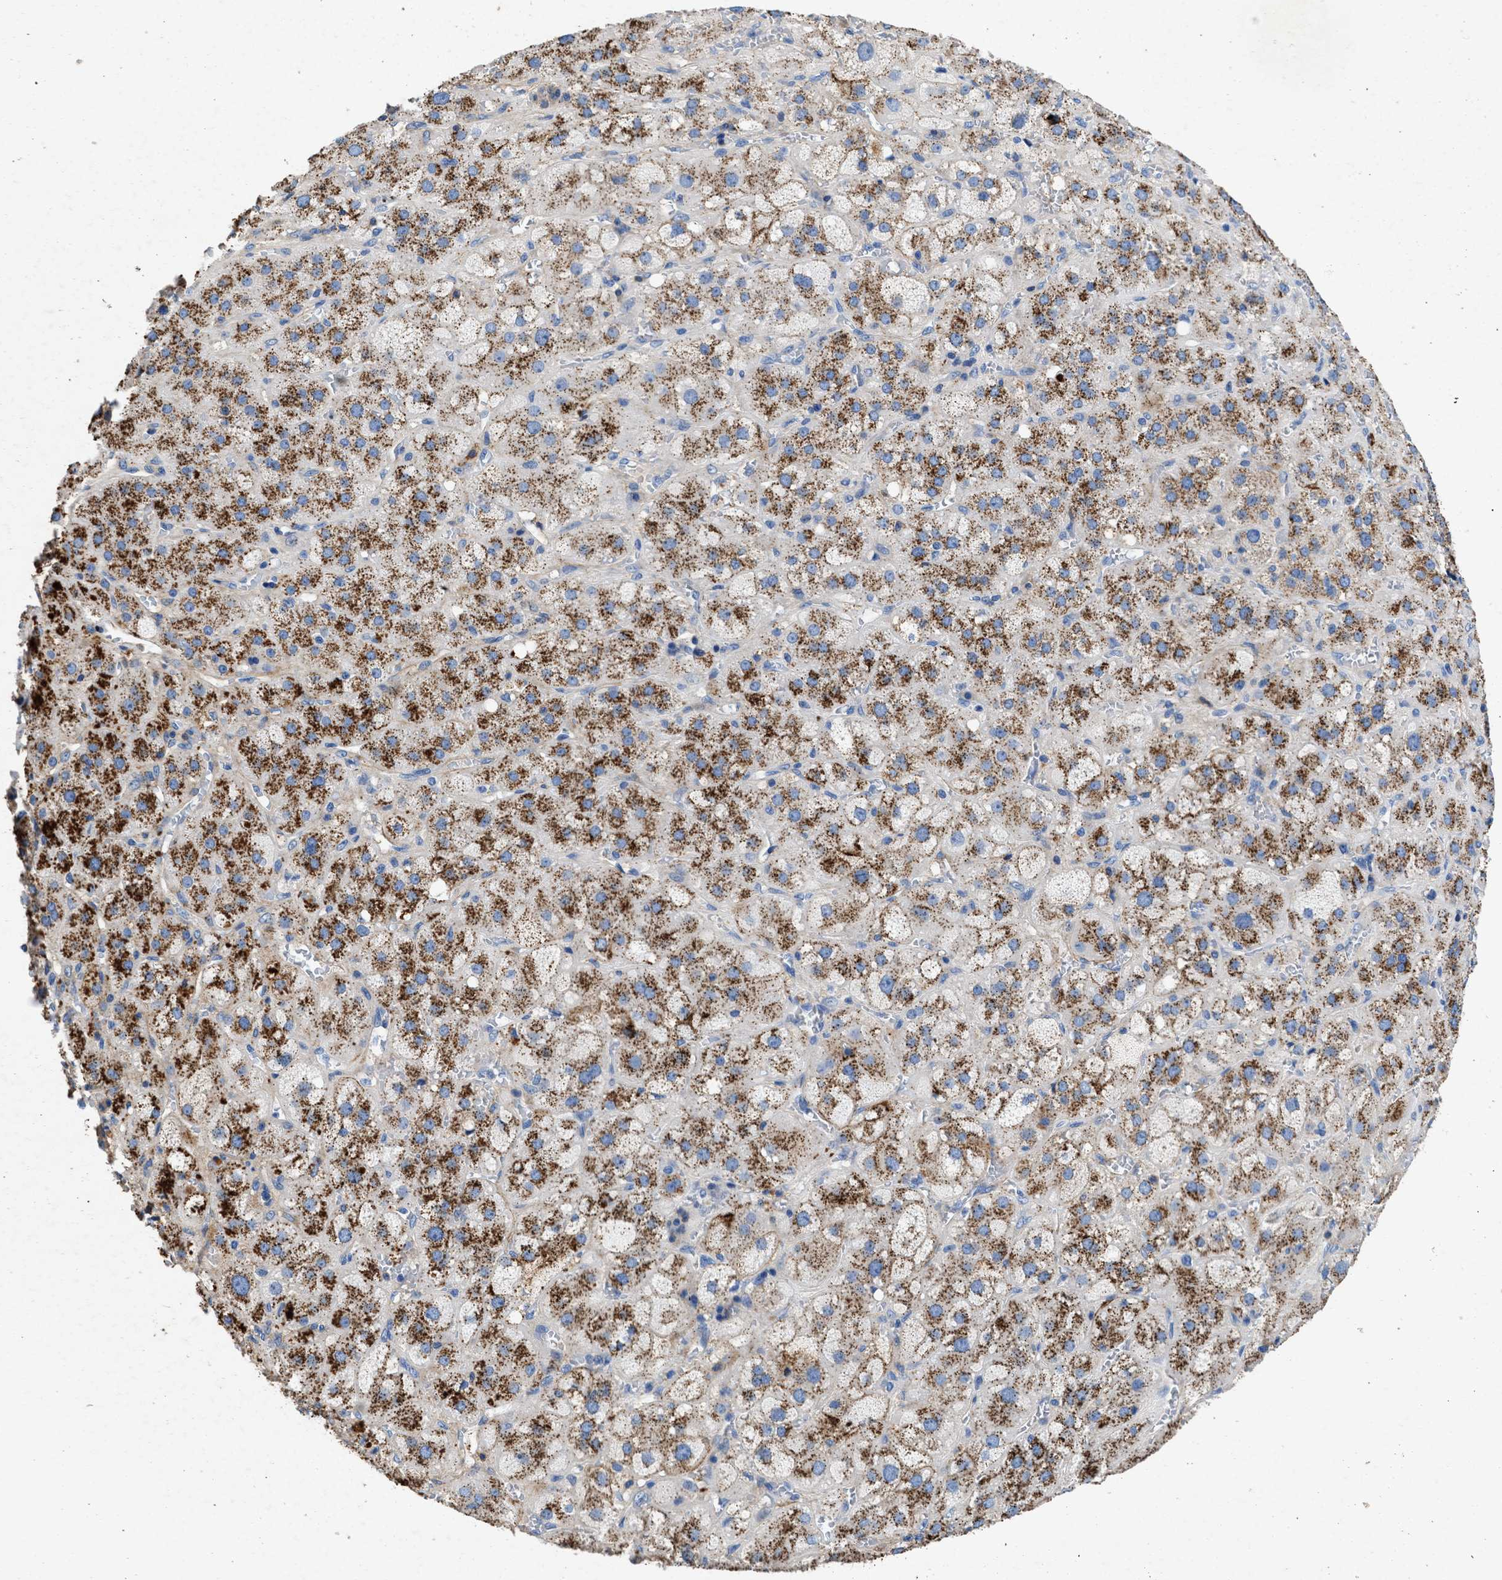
{"staining": {"intensity": "moderate", "quantity": "25%-75%", "location": "cytoplasmic/membranous"}, "tissue": "adrenal gland", "cell_type": "Glandular cells", "image_type": "normal", "snomed": [{"axis": "morphology", "description": "Normal tissue, NOS"}, {"axis": "topography", "description": "Adrenal gland"}], "caption": "IHC of unremarkable human adrenal gland shows medium levels of moderate cytoplasmic/membranous expression in approximately 25%-75% of glandular cells.", "gene": "KCNQ4", "patient": {"sex": "female", "age": 47}}